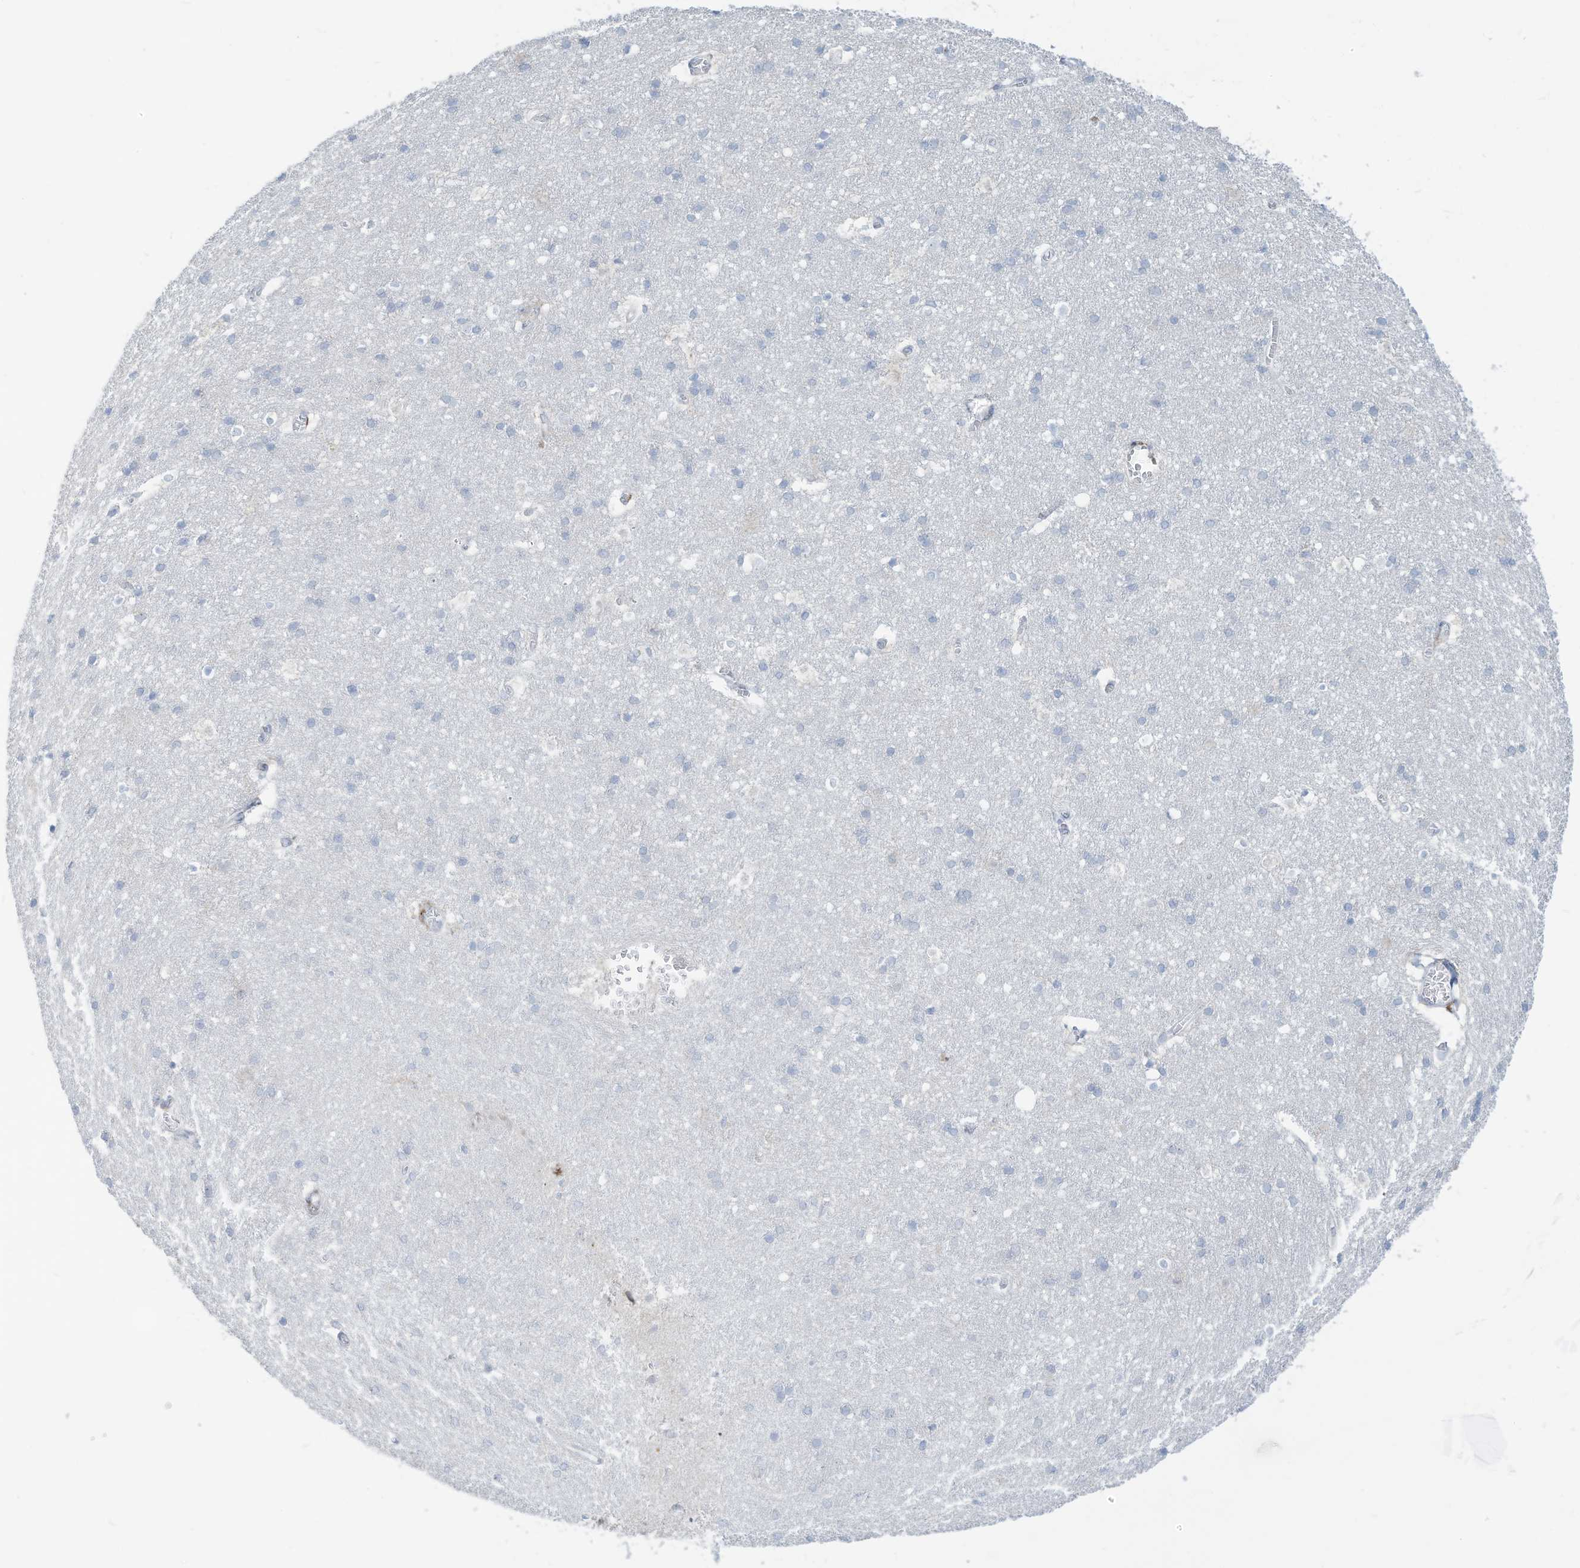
{"staining": {"intensity": "negative", "quantity": "none", "location": "none"}, "tissue": "cerebral cortex", "cell_type": "Endothelial cells", "image_type": "normal", "snomed": [{"axis": "morphology", "description": "Normal tissue, NOS"}, {"axis": "topography", "description": "Cerebral cortex"}], "caption": "The image displays no staining of endothelial cells in unremarkable cerebral cortex. (Stains: DAB immunohistochemistry (IHC) with hematoxylin counter stain, Microscopy: brightfield microscopy at high magnification).", "gene": "NOTO", "patient": {"sex": "male", "age": 54}}